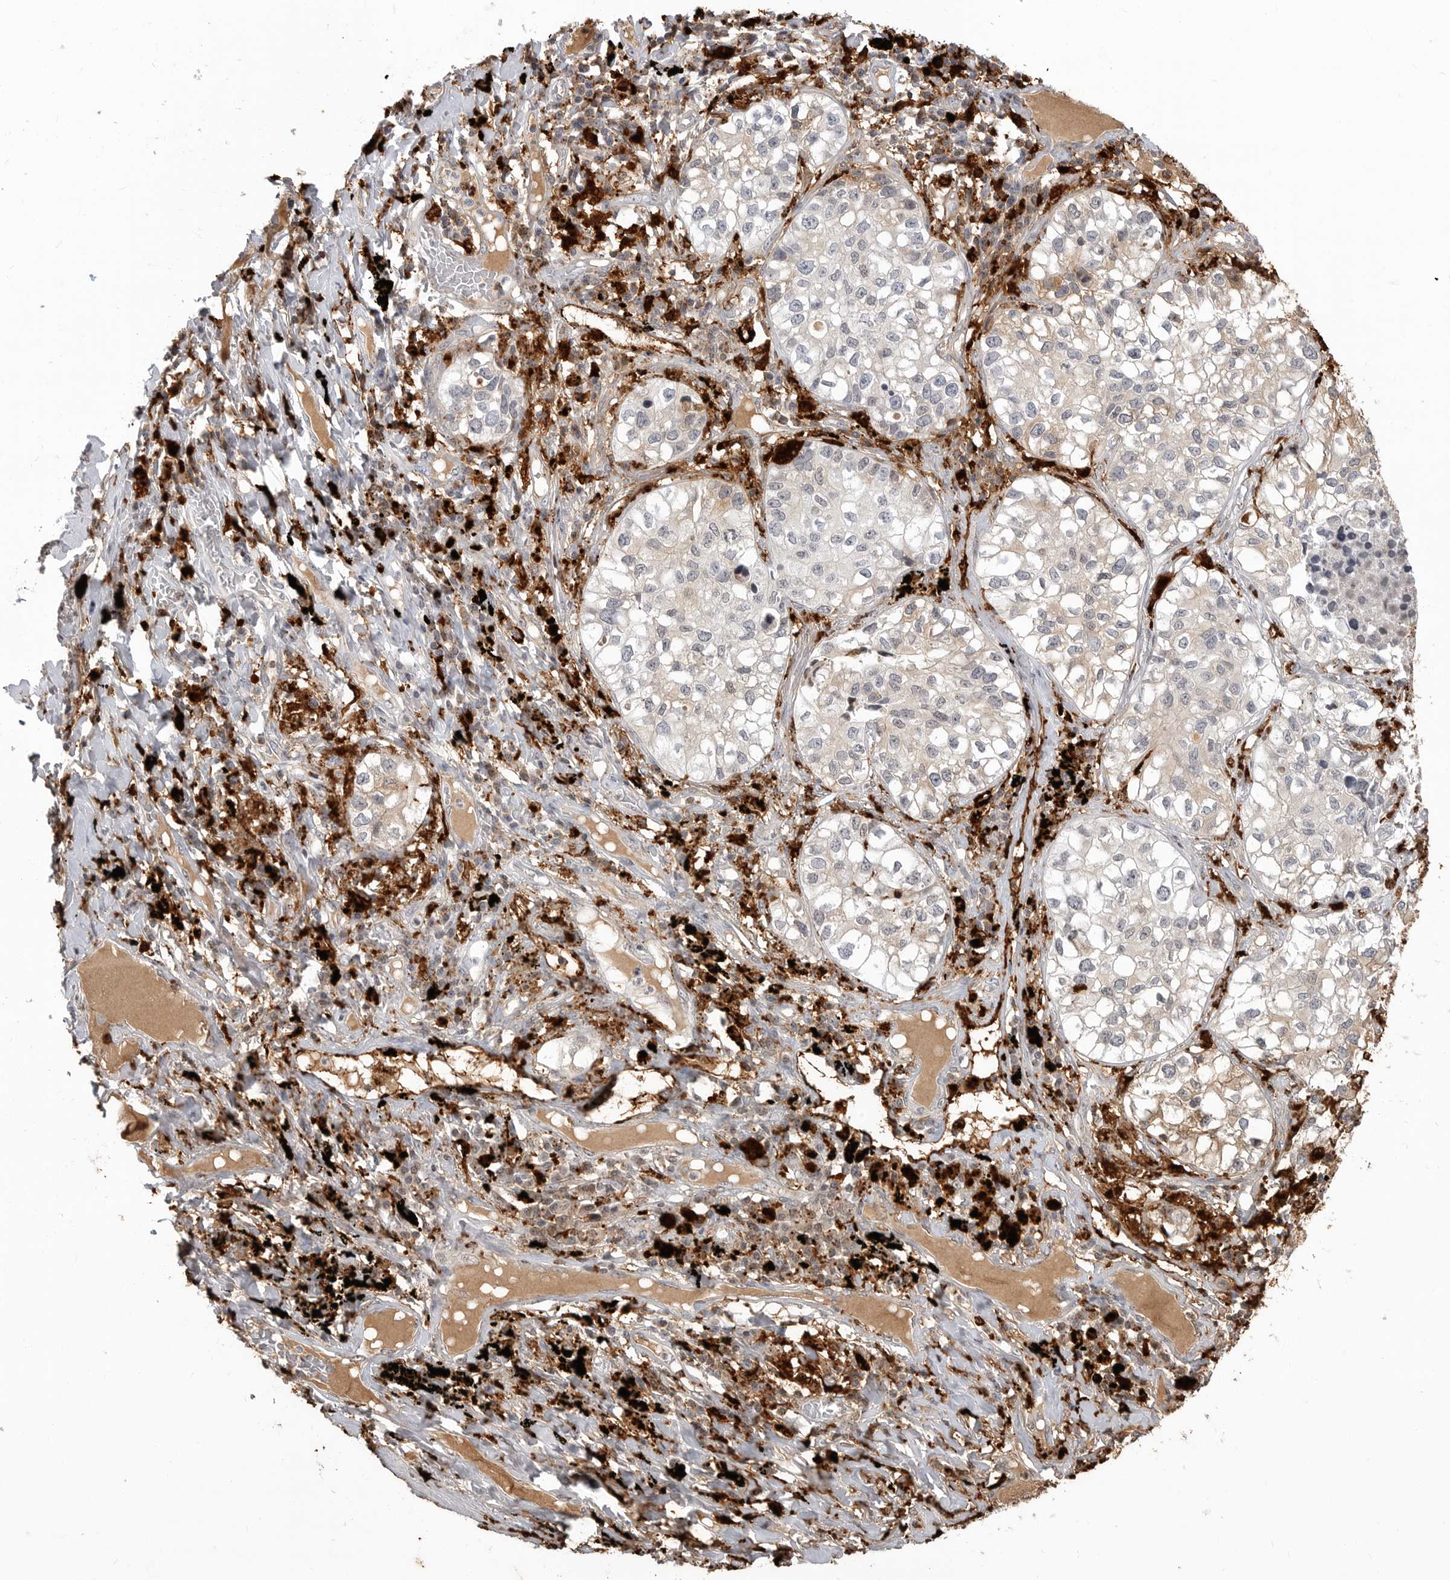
{"staining": {"intensity": "moderate", "quantity": "25%-75%", "location": "cytoplasmic/membranous"}, "tissue": "lung cancer", "cell_type": "Tumor cells", "image_type": "cancer", "snomed": [{"axis": "morphology", "description": "Adenocarcinoma, NOS"}, {"axis": "topography", "description": "Lung"}], "caption": "The micrograph shows a brown stain indicating the presence of a protein in the cytoplasmic/membranous of tumor cells in adenocarcinoma (lung). (DAB (3,3'-diaminobenzidine) IHC, brown staining for protein, blue staining for nuclei).", "gene": "IFI30", "patient": {"sex": "male", "age": 63}}